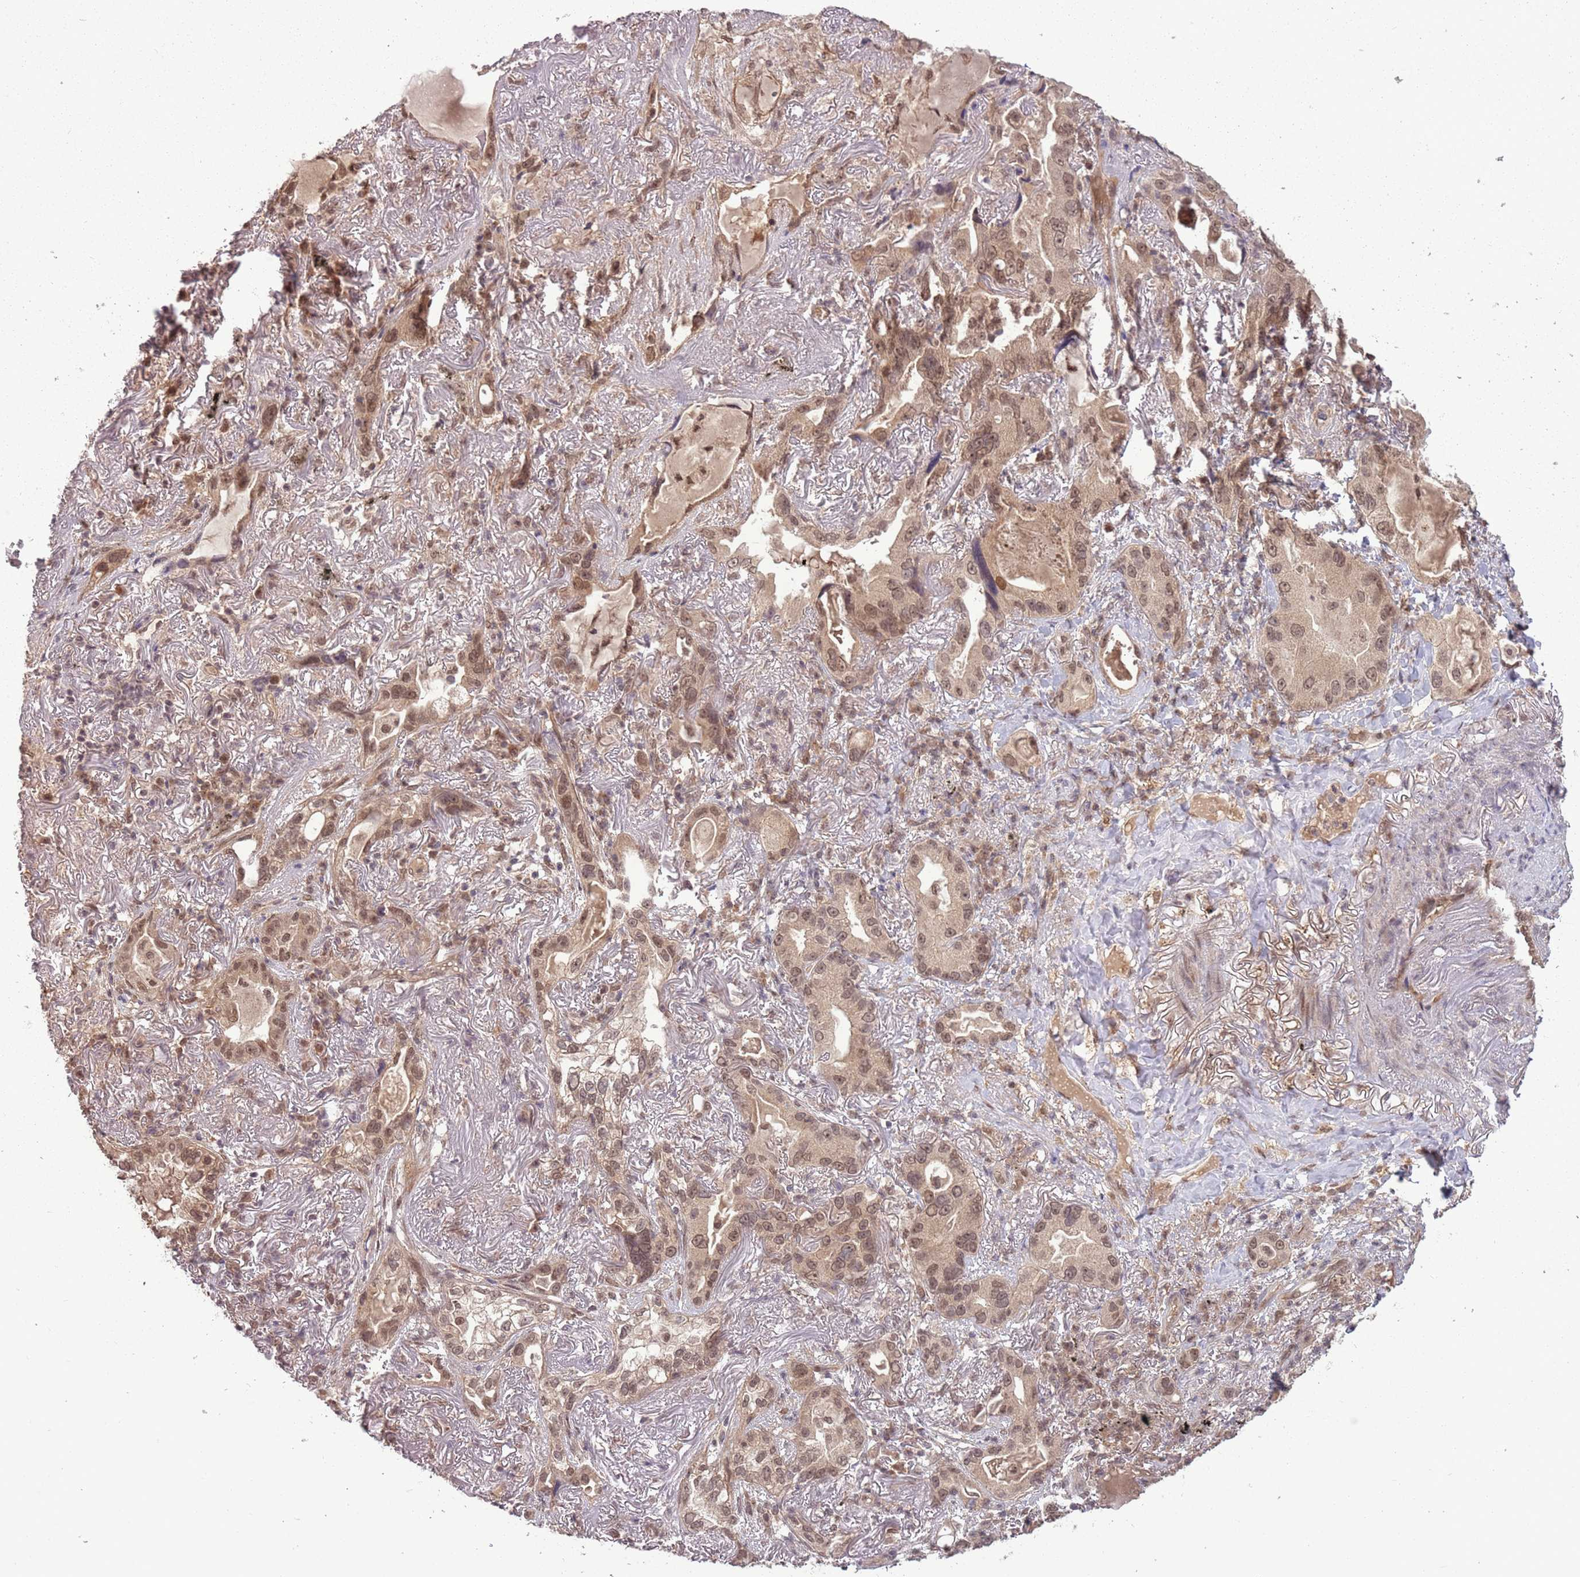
{"staining": {"intensity": "weak", "quantity": ">75%", "location": "cytoplasmic/membranous,nuclear"}, "tissue": "lung cancer", "cell_type": "Tumor cells", "image_type": "cancer", "snomed": [{"axis": "morphology", "description": "Adenocarcinoma, NOS"}, {"axis": "topography", "description": "Lung"}], "caption": "DAB (3,3'-diaminobenzidine) immunohistochemical staining of human lung cancer displays weak cytoplasmic/membranous and nuclear protein positivity in about >75% of tumor cells. Ihc stains the protein of interest in brown and the nuclei are stained blue.", "gene": "ADAMTS3", "patient": {"sex": "female", "age": 69}}